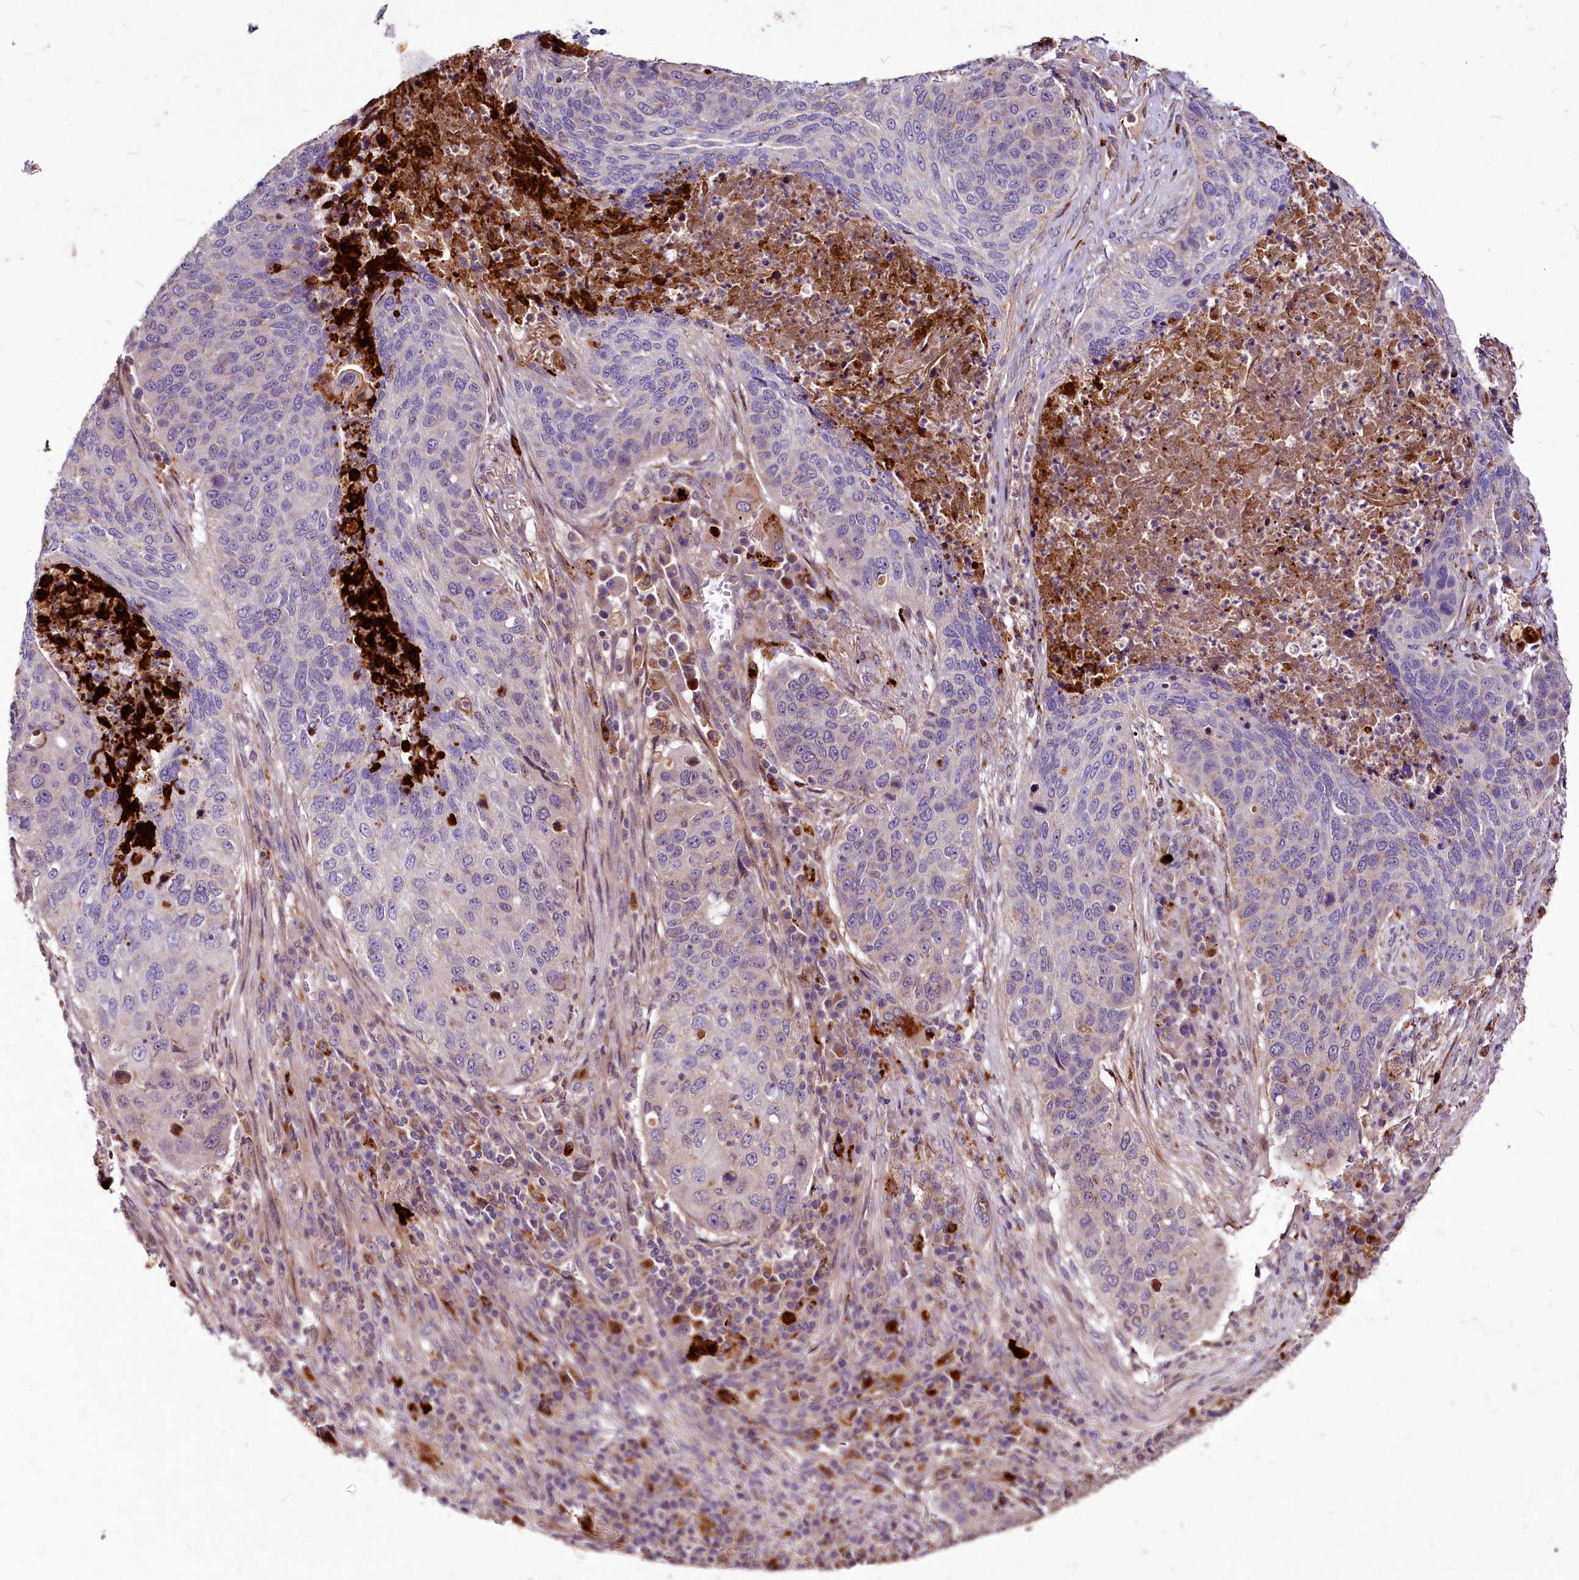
{"staining": {"intensity": "negative", "quantity": "none", "location": "none"}, "tissue": "lung cancer", "cell_type": "Tumor cells", "image_type": "cancer", "snomed": [{"axis": "morphology", "description": "Squamous cell carcinoma, NOS"}, {"axis": "topography", "description": "Lung"}], "caption": "An image of human lung cancer (squamous cell carcinoma) is negative for staining in tumor cells.", "gene": "C11orf86", "patient": {"sex": "female", "age": 63}}